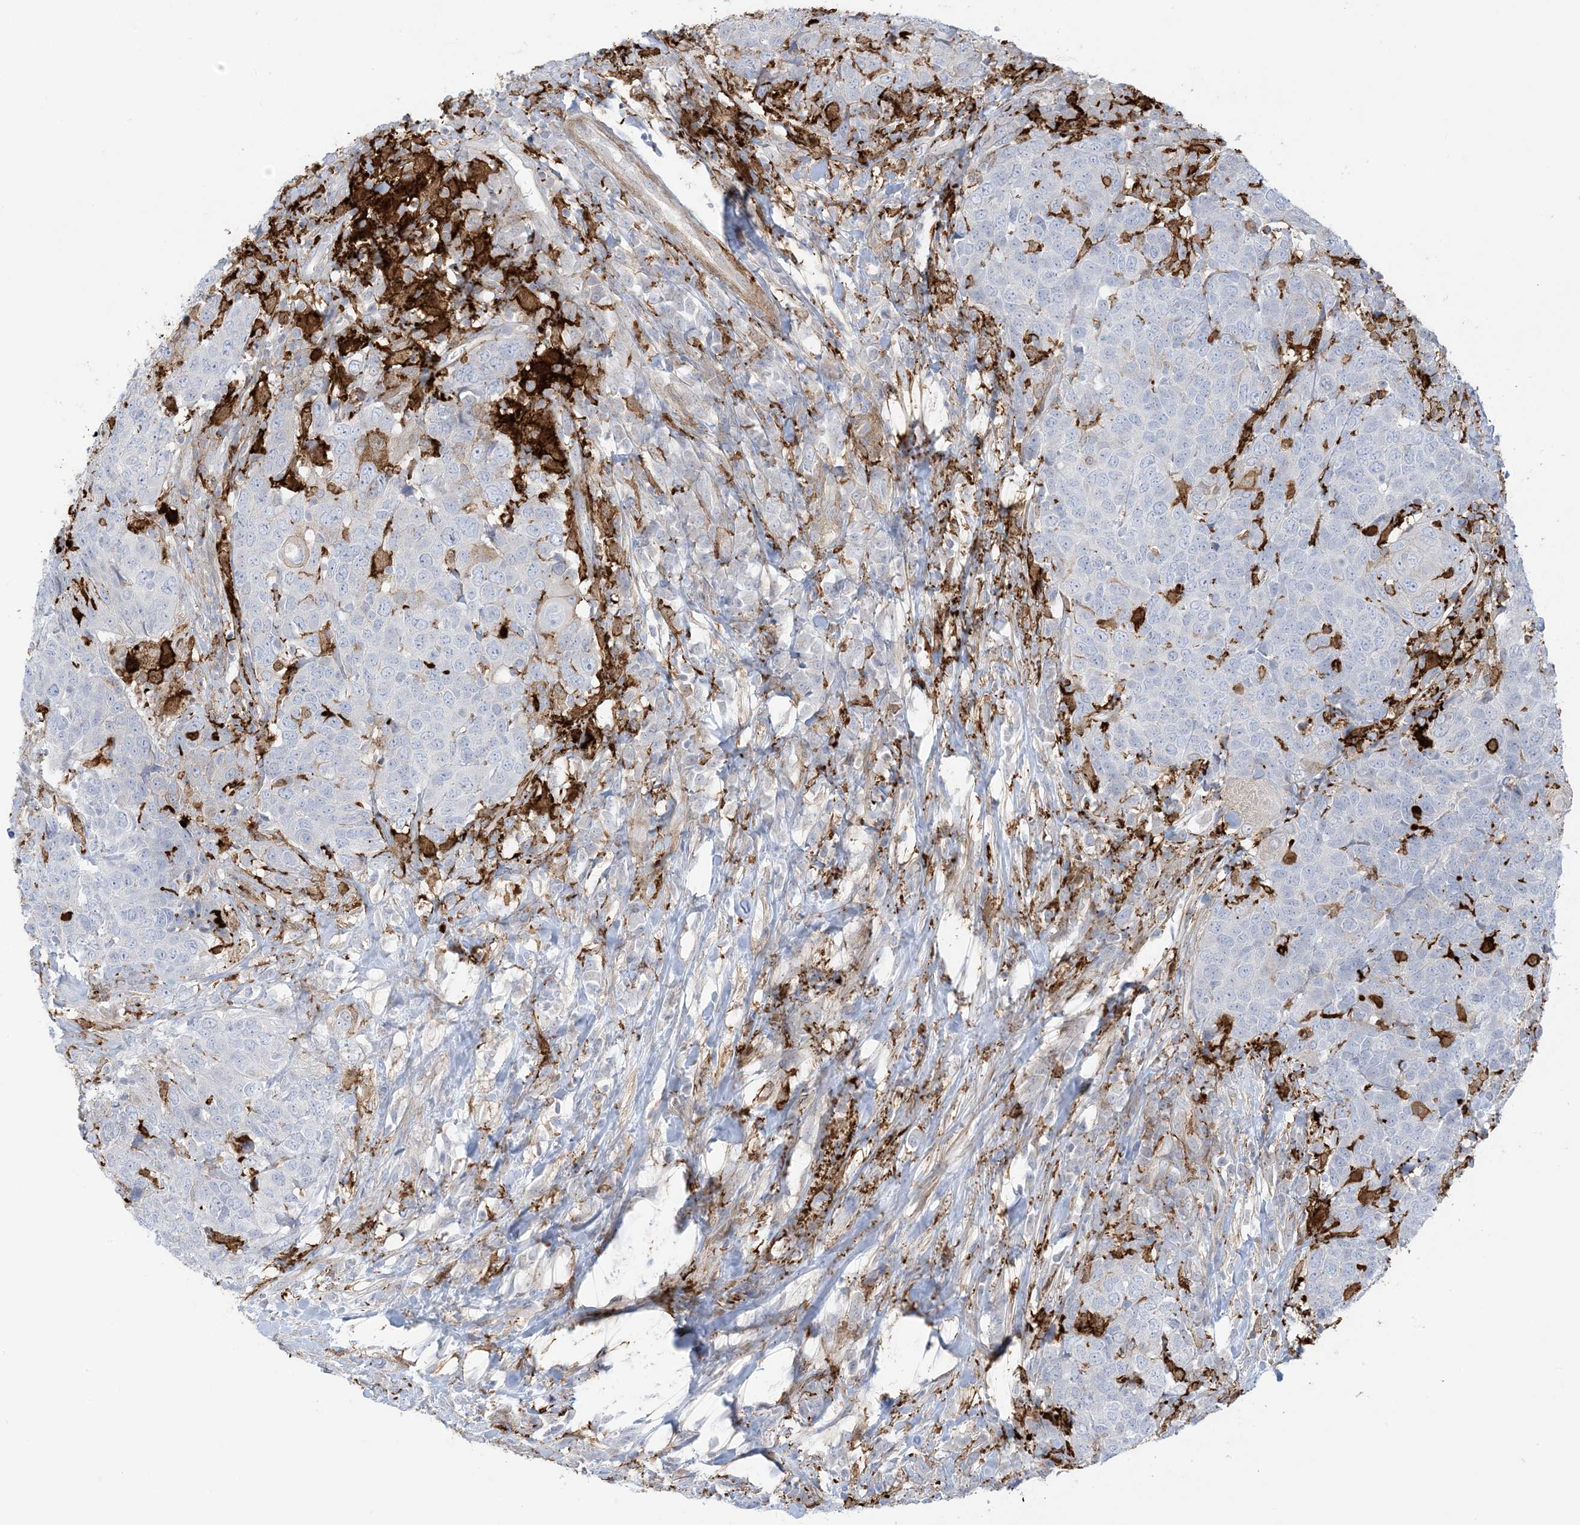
{"staining": {"intensity": "negative", "quantity": "none", "location": "none"}, "tissue": "head and neck cancer", "cell_type": "Tumor cells", "image_type": "cancer", "snomed": [{"axis": "morphology", "description": "Squamous cell carcinoma, NOS"}, {"axis": "topography", "description": "Head-Neck"}], "caption": "Immunohistochemistry (IHC) image of human head and neck cancer (squamous cell carcinoma) stained for a protein (brown), which shows no staining in tumor cells.", "gene": "ICMT", "patient": {"sex": "male", "age": 66}}